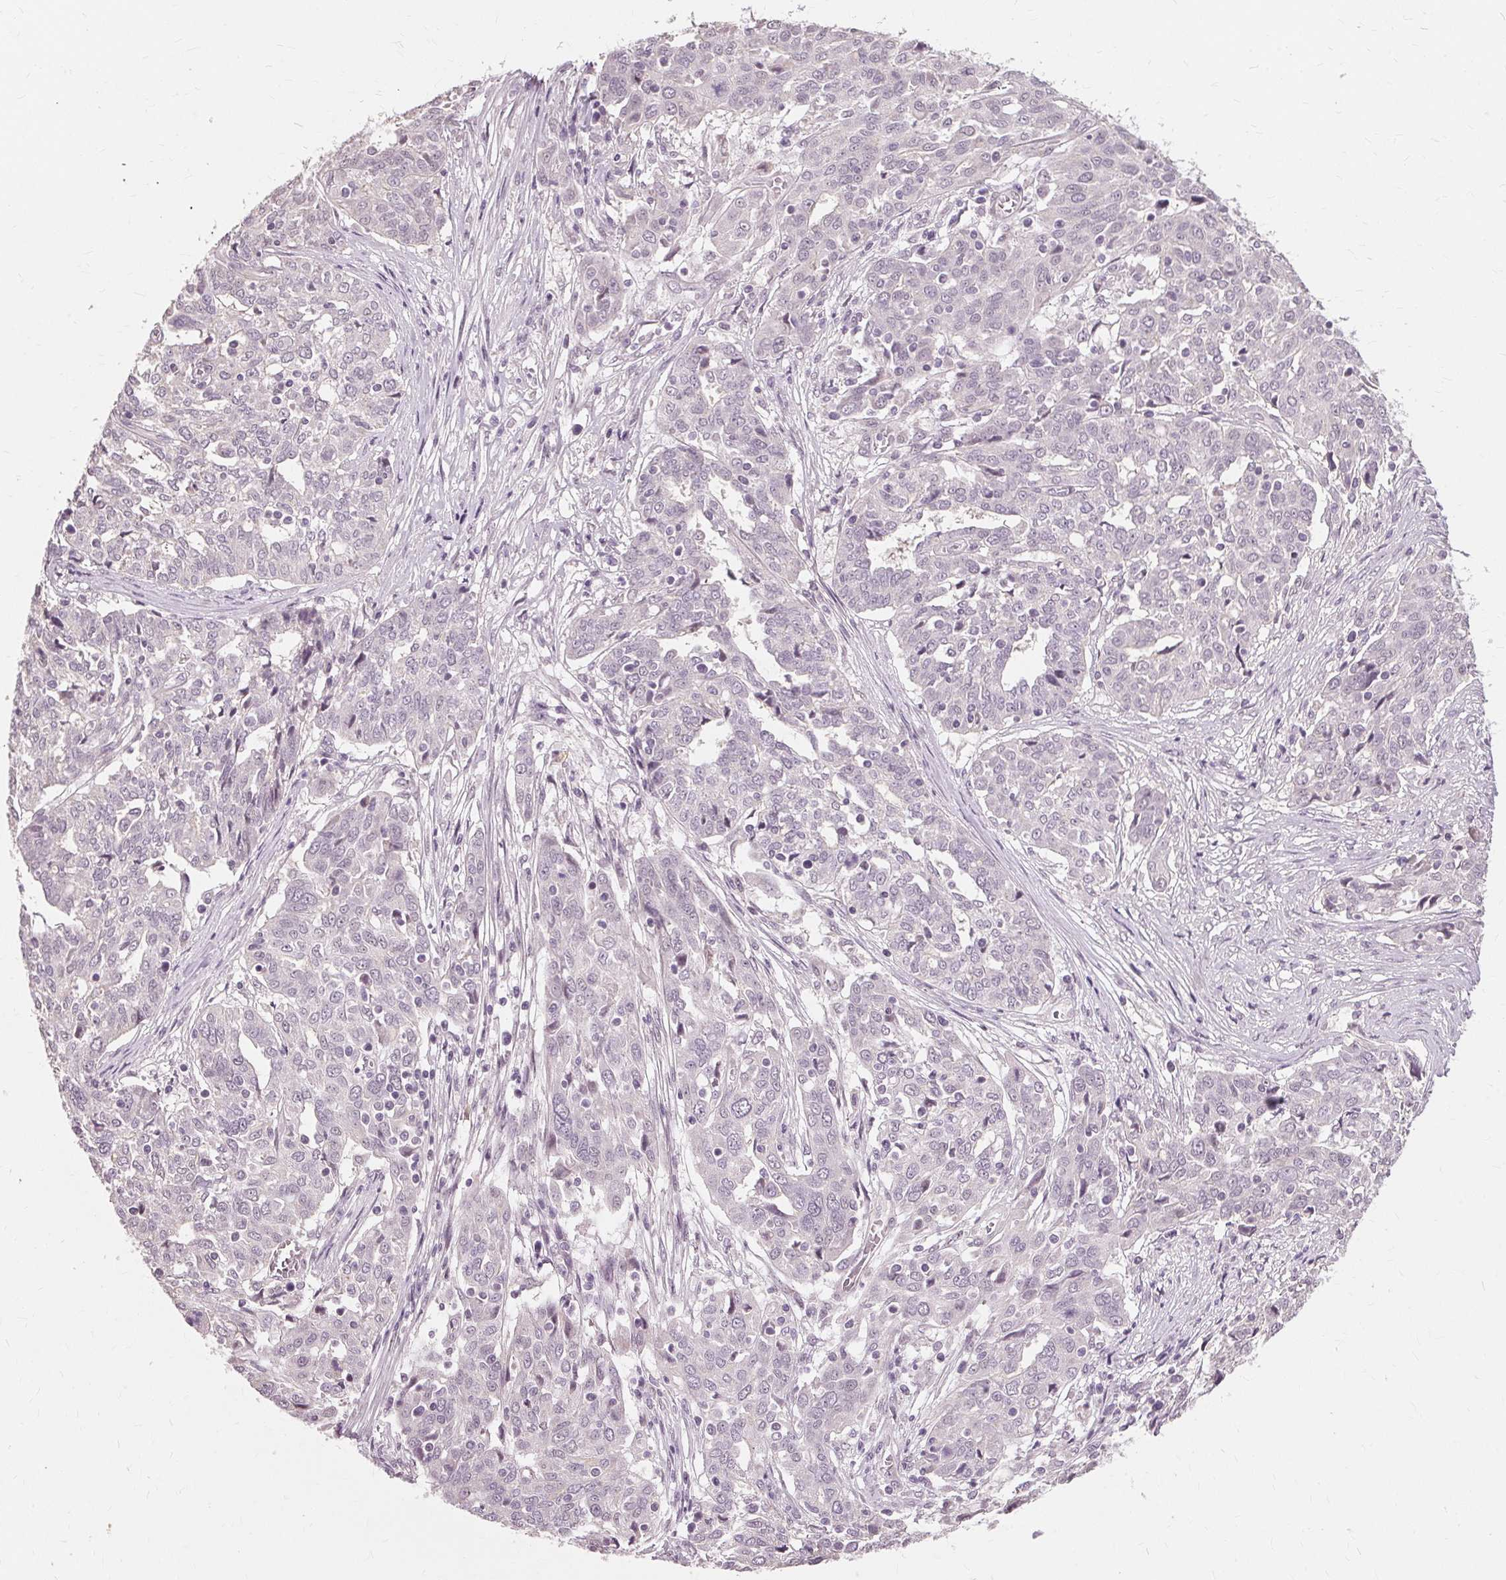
{"staining": {"intensity": "negative", "quantity": "none", "location": "none"}, "tissue": "ovarian cancer", "cell_type": "Tumor cells", "image_type": "cancer", "snomed": [{"axis": "morphology", "description": "Cystadenocarcinoma, serous, NOS"}, {"axis": "topography", "description": "Ovary"}], "caption": "Protein analysis of ovarian cancer reveals no significant expression in tumor cells.", "gene": "SIGLEC6", "patient": {"sex": "female", "age": 67}}